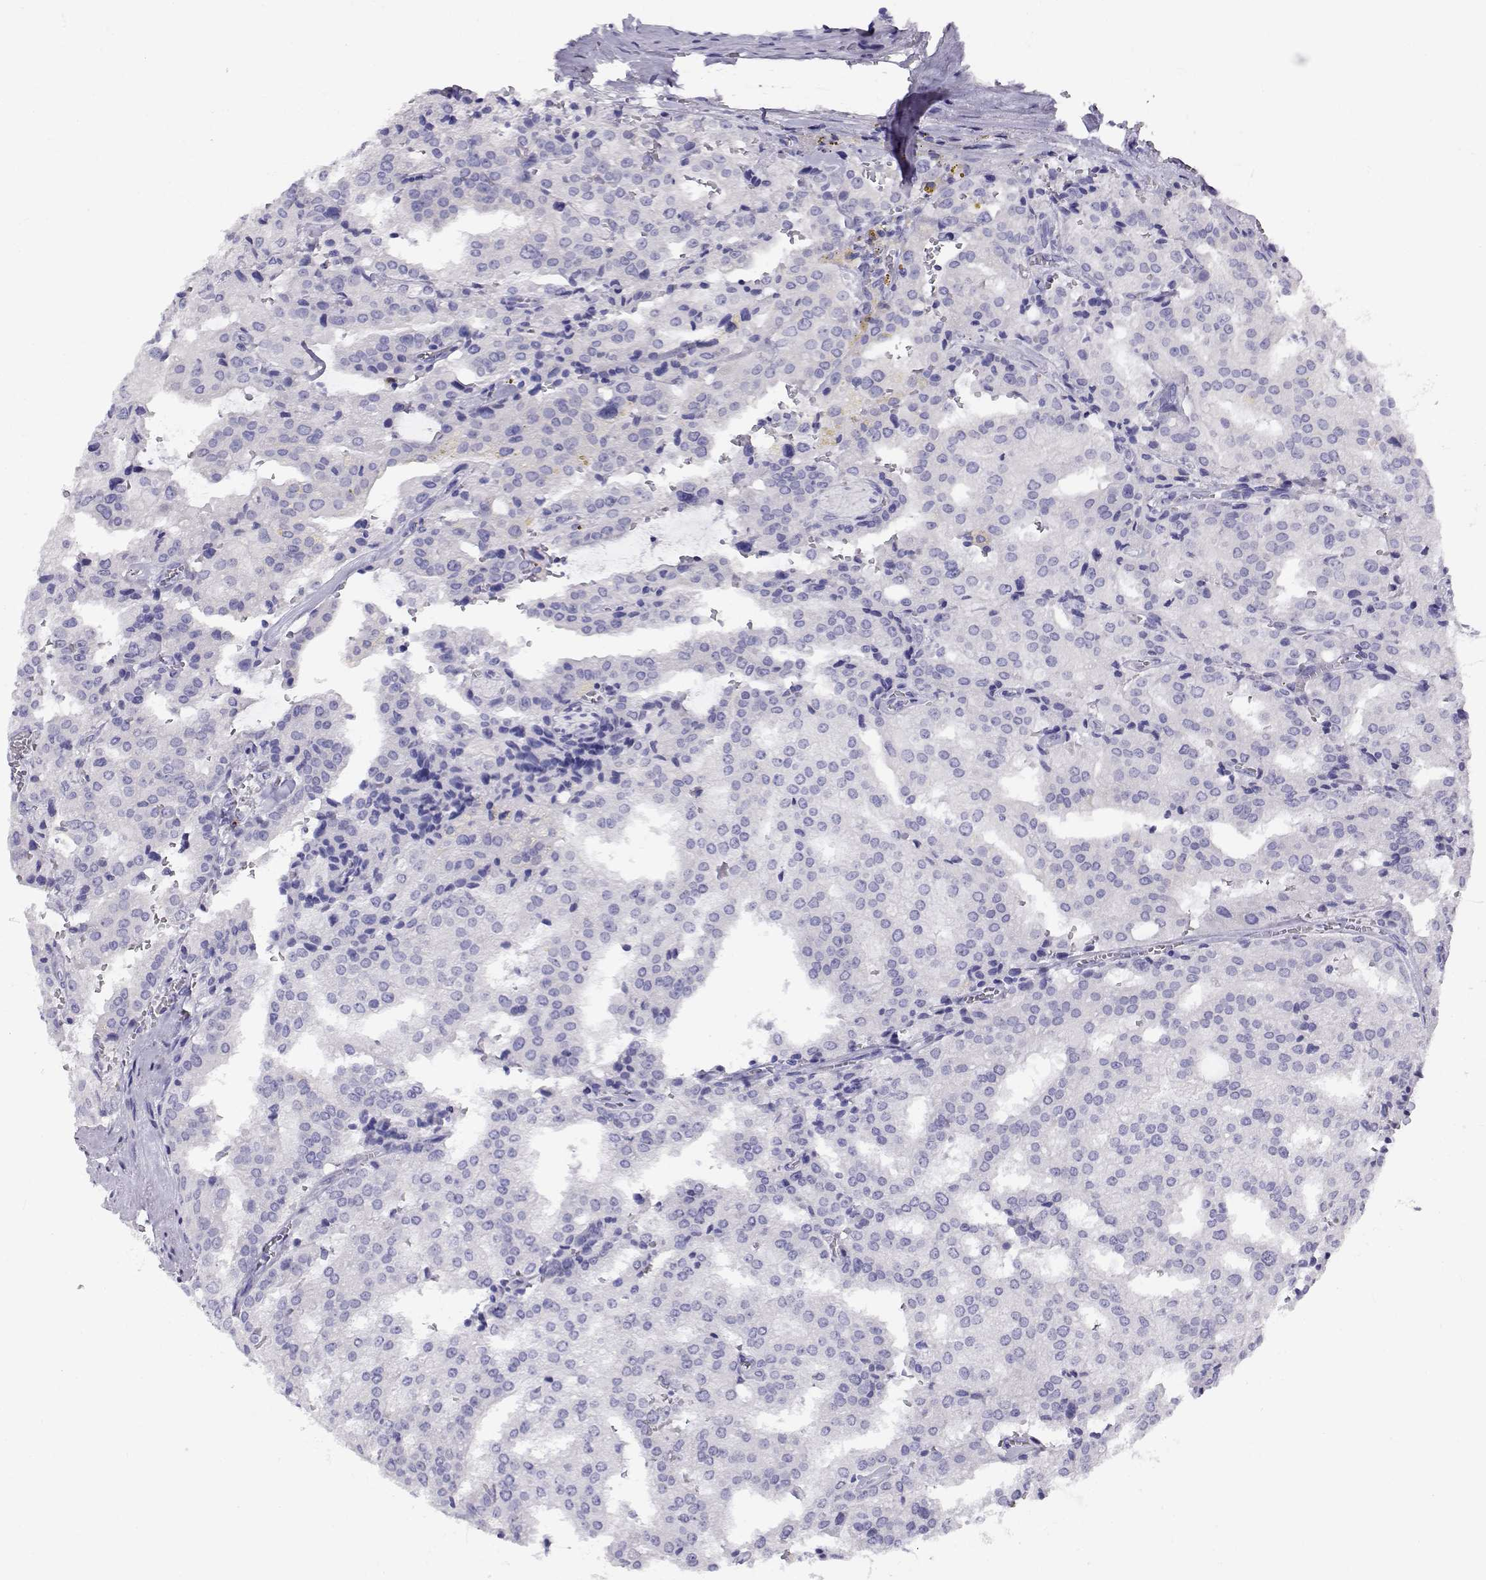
{"staining": {"intensity": "negative", "quantity": "none", "location": "none"}, "tissue": "prostate cancer", "cell_type": "Tumor cells", "image_type": "cancer", "snomed": [{"axis": "morphology", "description": "Adenocarcinoma, High grade"}, {"axis": "topography", "description": "Prostate"}], "caption": "The immunohistochemistry histopathology image has no significant expression in tumor cells of prostate cancer (high-grade adenocarcinoma) tissue.", "gene": "CABS1", "patient": {"sex": "male", "age": 68}}